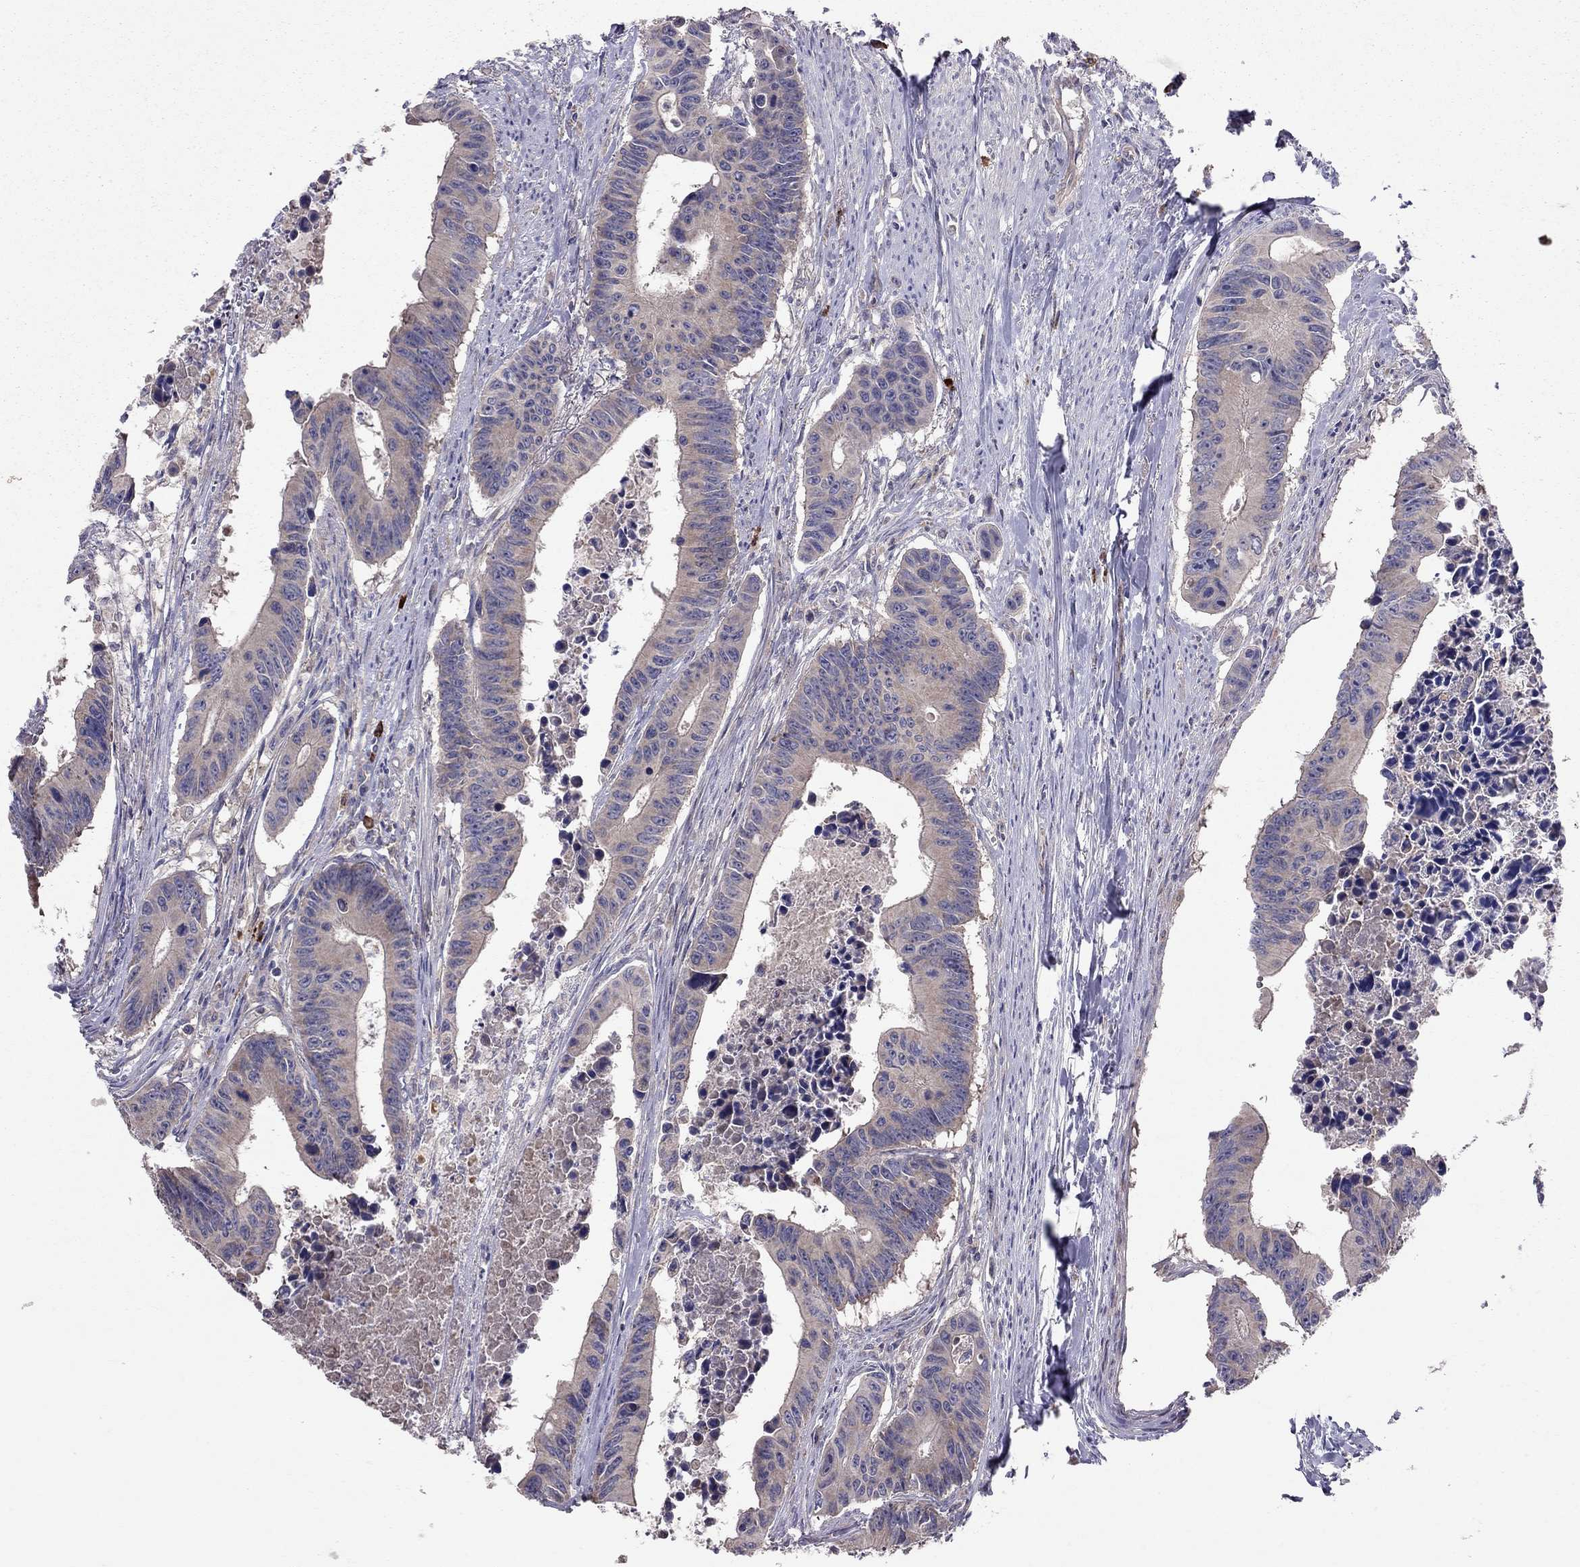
{"staining": {"intensity": "weak", "quantity": "25%-75%", "location": "cytoplasmic/membranous"}, "tissue": "colorectal cancer", "cell_type": "Tumor cells", "image_type": "cancer", "snomed": [{"axis": "morphology", "description": "Adenocarcinoma, NOS"}, {"axis": "topography", "description": "Colon"}], "caption": "Adenocarcinoma (colorectal) stained with DAB immunohistochemistry reveals low levels of weak cytoplasmic/membranous expression in about 25%-75% of tumor cells. (DAB (3,3'-diaminobenzidine) IHC, brown staining for protein, blue staining for nuclei).", "gene": "PIK3CG", "patient": {"sex": "female", "age": 87}}